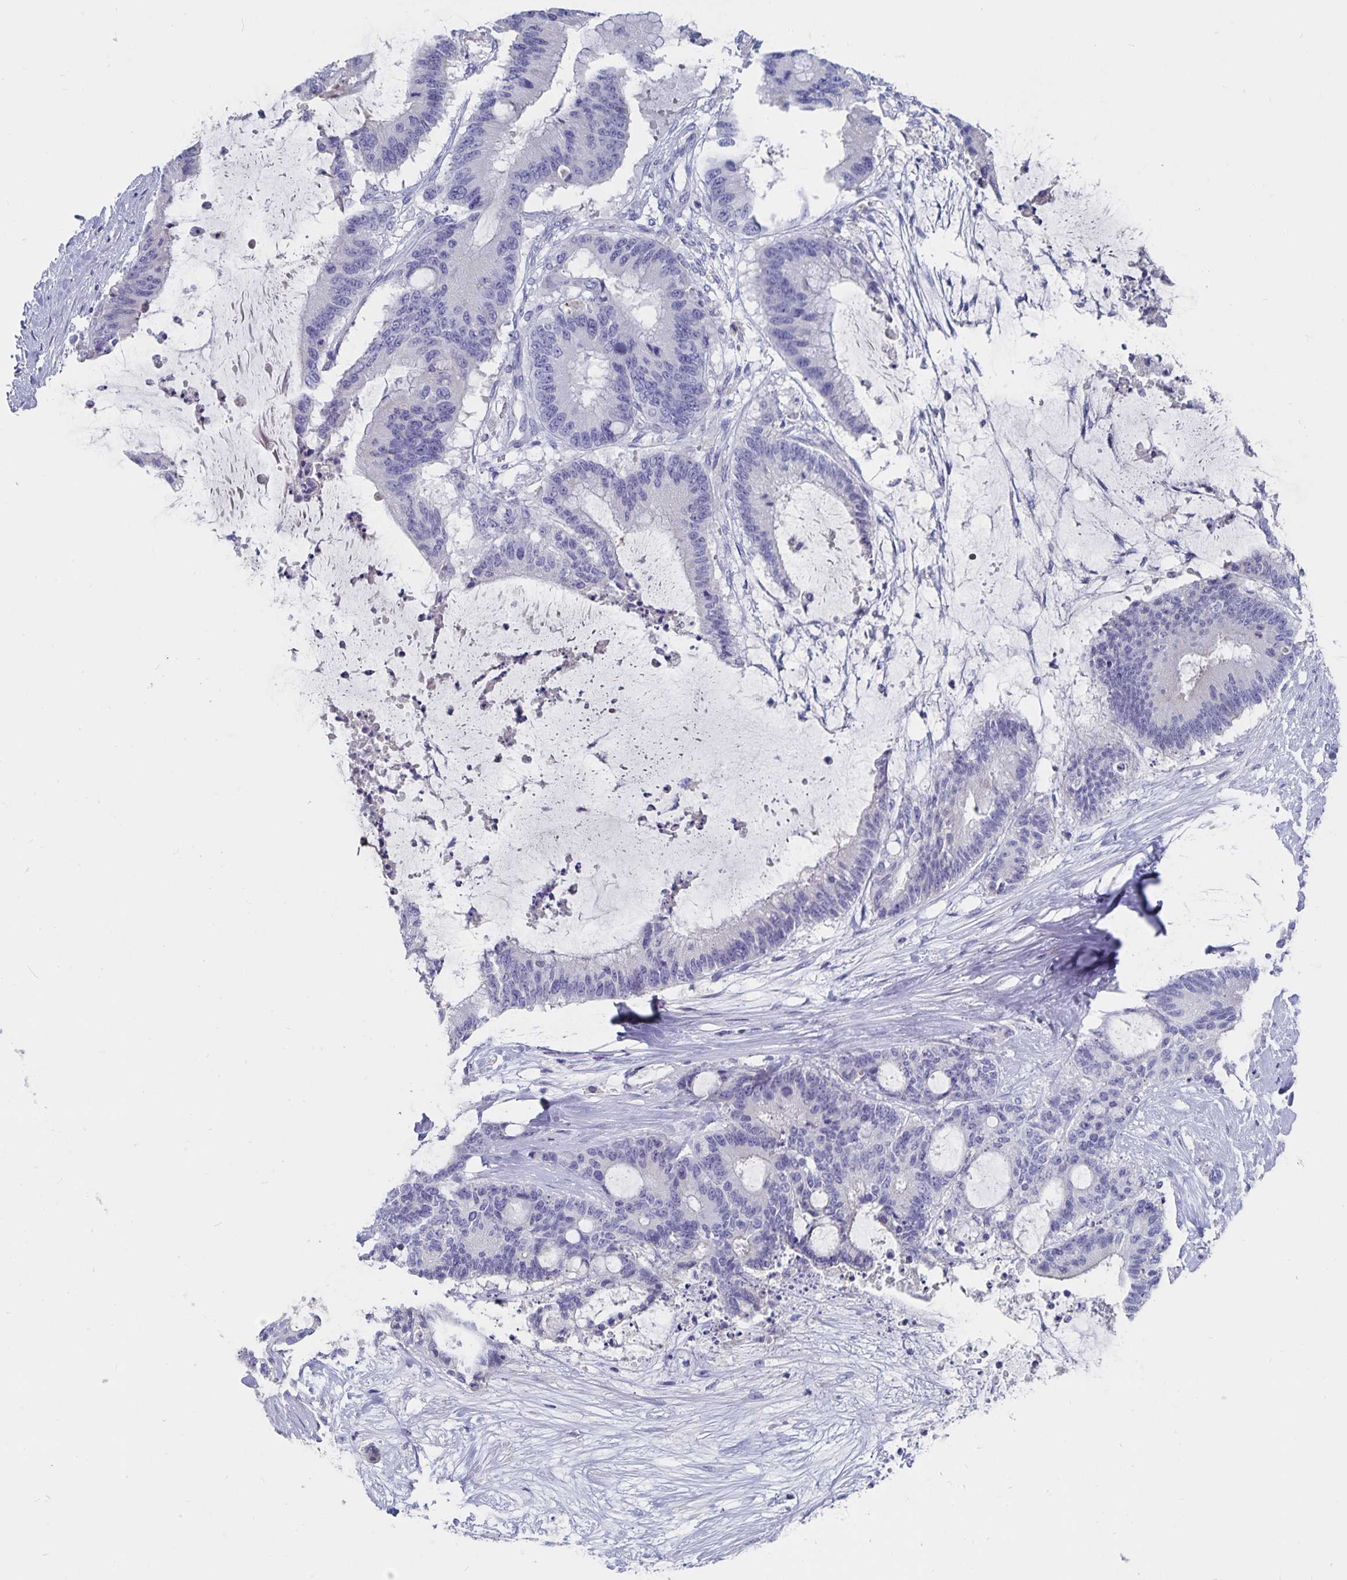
{"staining": {"intensity": "negative", "quantity": "none", "location": "none"}, "tissue": "liver cancer", "cell_type": "Tumor cells", "image_type": "cancer", "snomed": [{"axis": "morphology", "description": "Normal tissue, NOS"}, {"axis": "morphology", "description": "Cholangiocarcinoma"}, {"axis": "topography", "description": "Liver"}, {"axis": "topography", "description": "Peripheral nerve tissue"}], "caption": "Human liver cancer (cholangiocarcinoma) stained for a protein using immunohistochemistry (IHC) exhibits no positivity in tumor cells.", "gene": "CFAP69", "patient": {"sex": "female", "age": 73}}